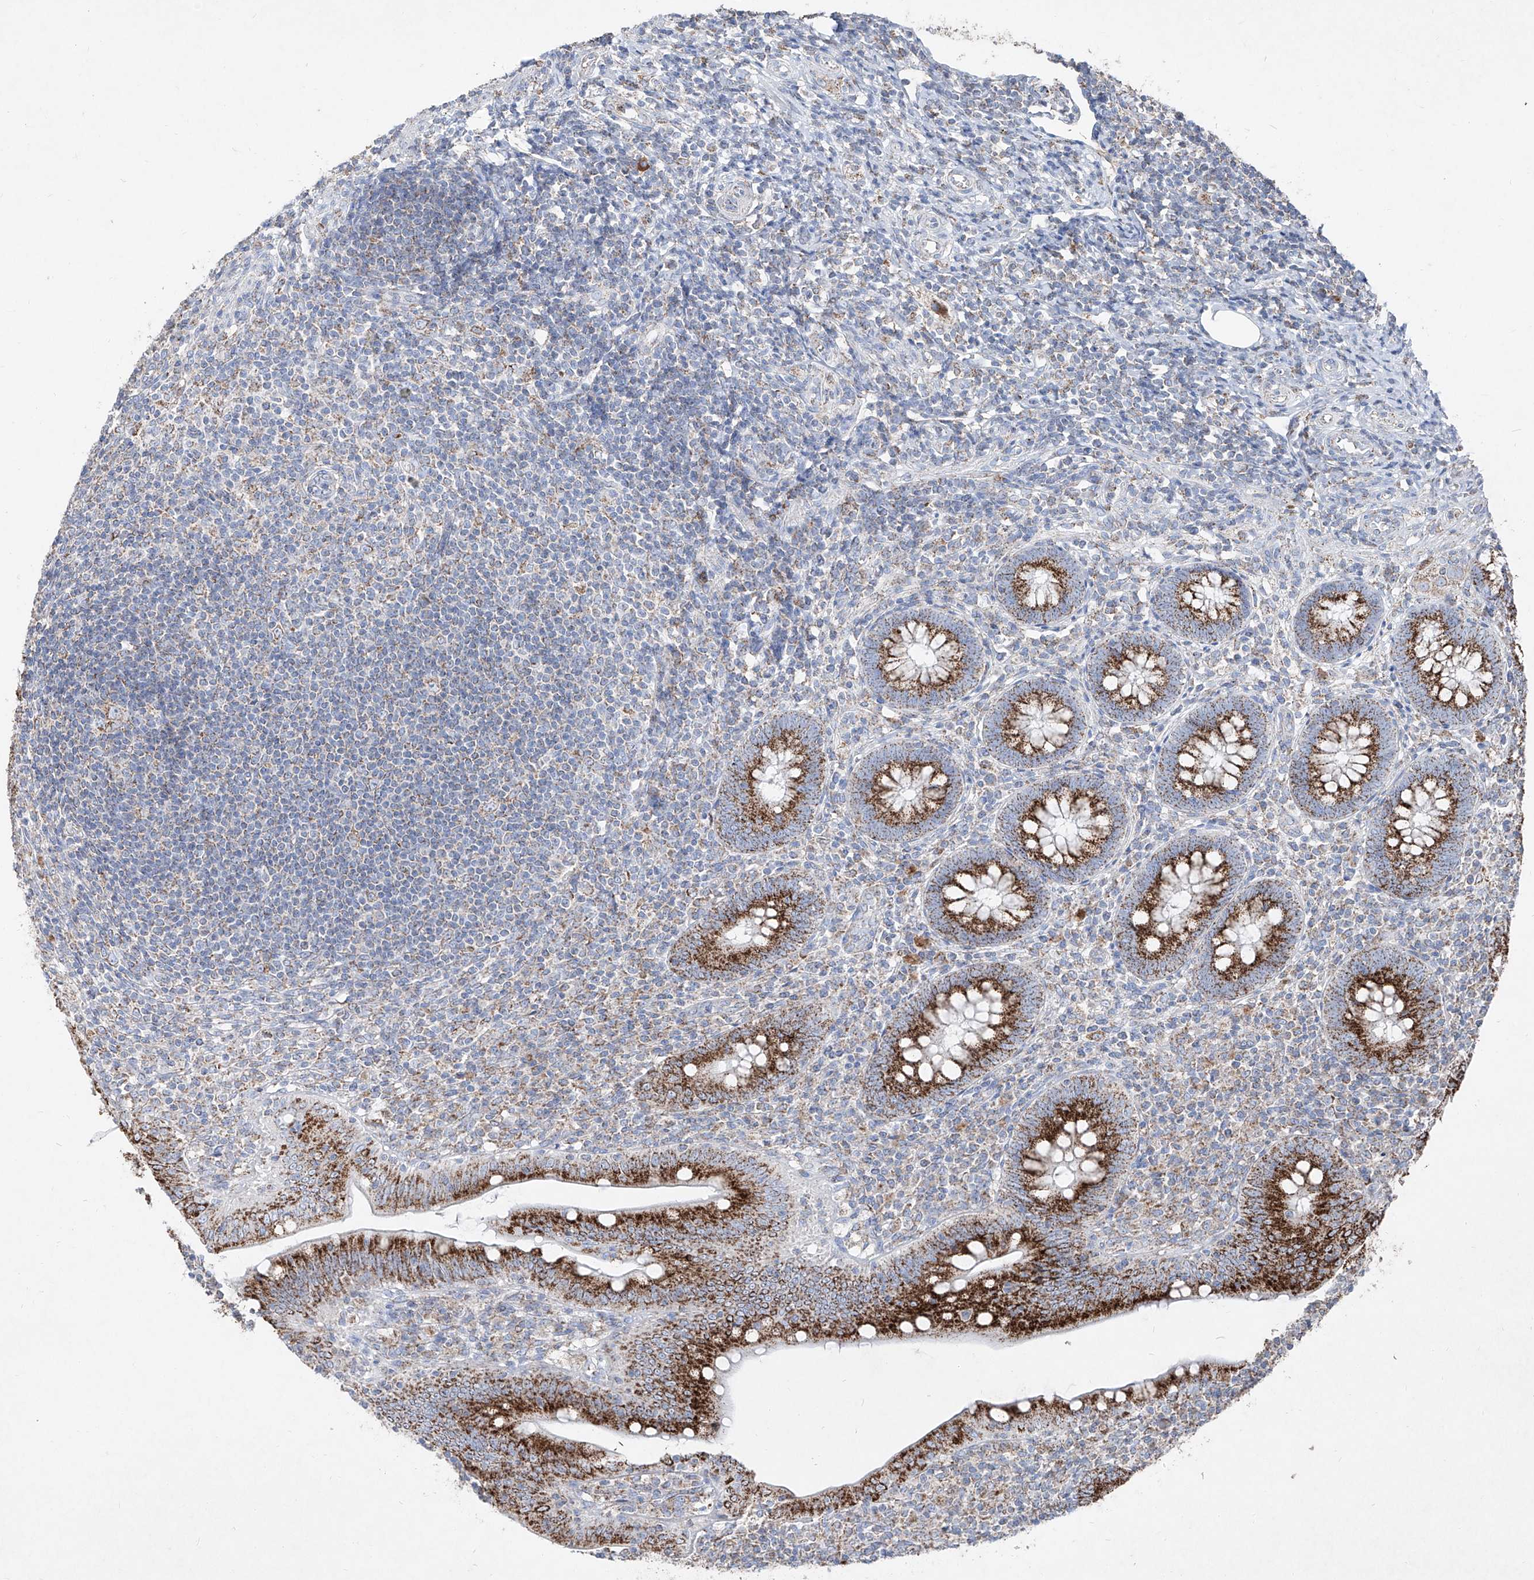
{"staining": {"intensity": "strong", "quantity": ">75%", "location": "cytoplasmic/membranous"}, "tissue": "appendix", "cell_type": "Glandular cells", "image_type": "normal", "snomed": [{"axis": "morphology", "description": "Normal tissue, NOS"}, {"axis": "topography", "description": "Appendix"}], "caption": "About >75% of glandular cells in normal appendix display strong cytoplasmic/membranous protein positivity as visualized by brown immunohistochemical staining.", "gene": "ABCD3", "patient": {"sex": "male", "age": 14}}